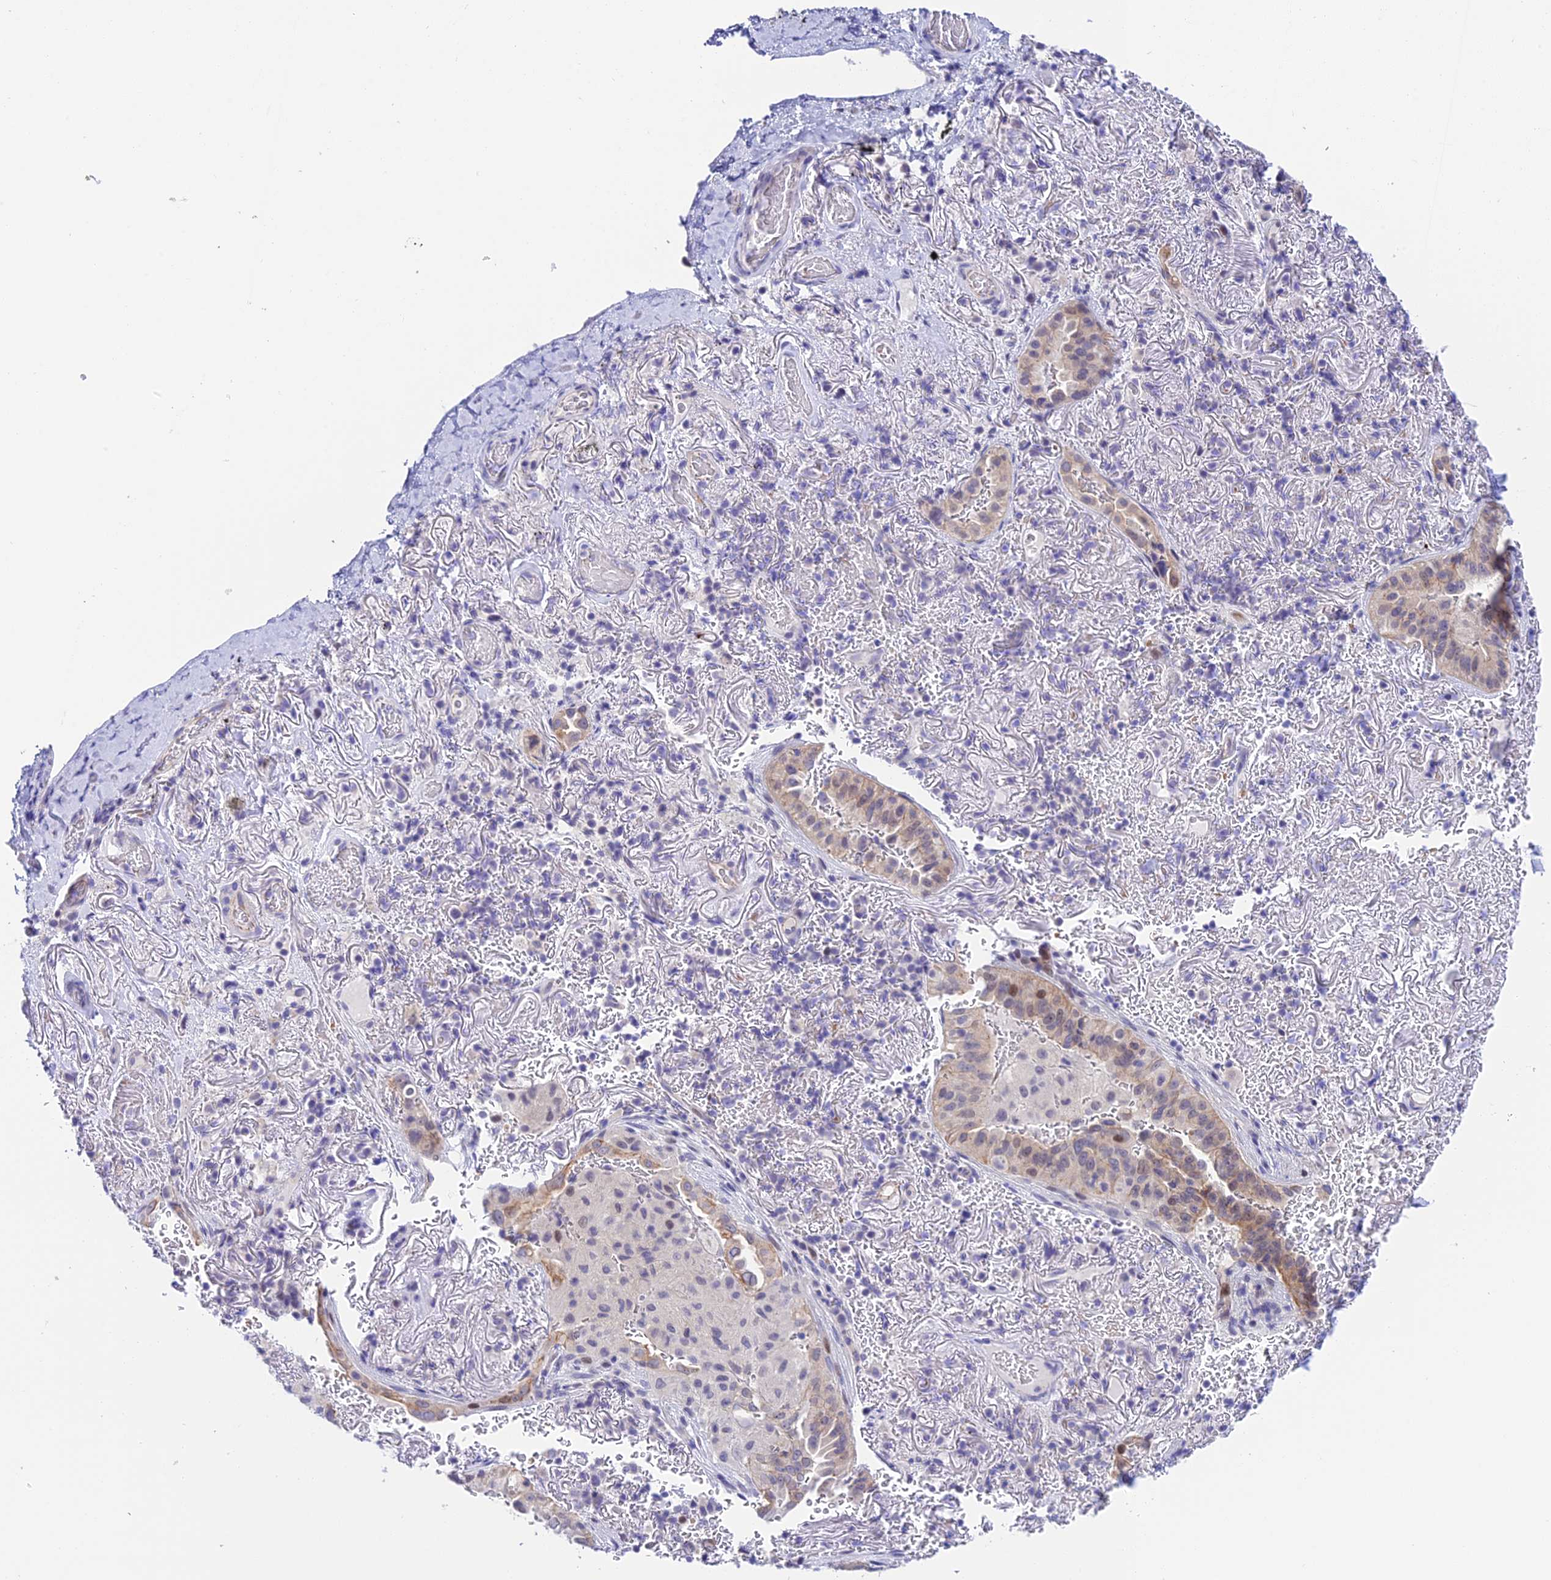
{"staining": {"intensity": "weak", "quantity": "<25%", "location": "cytoplasmic/membranous,nuclear"}, "tissue": "lung cancer", "cell_type": "Tumor cells", "image_type": "cancer", "snomed": [{"axis": "morphology", "description": "Adenocarcinoma, NOS"}, {"axis": "topography", "description": "Lung"}], "caption": "An immunohistochemistry (IHC) micrograph of lung cancer is shown. There is no staining in tumor cells of lung cancer.", "gene": "RASGEF1B", "patient": {"sex": "female", "age": 69}}